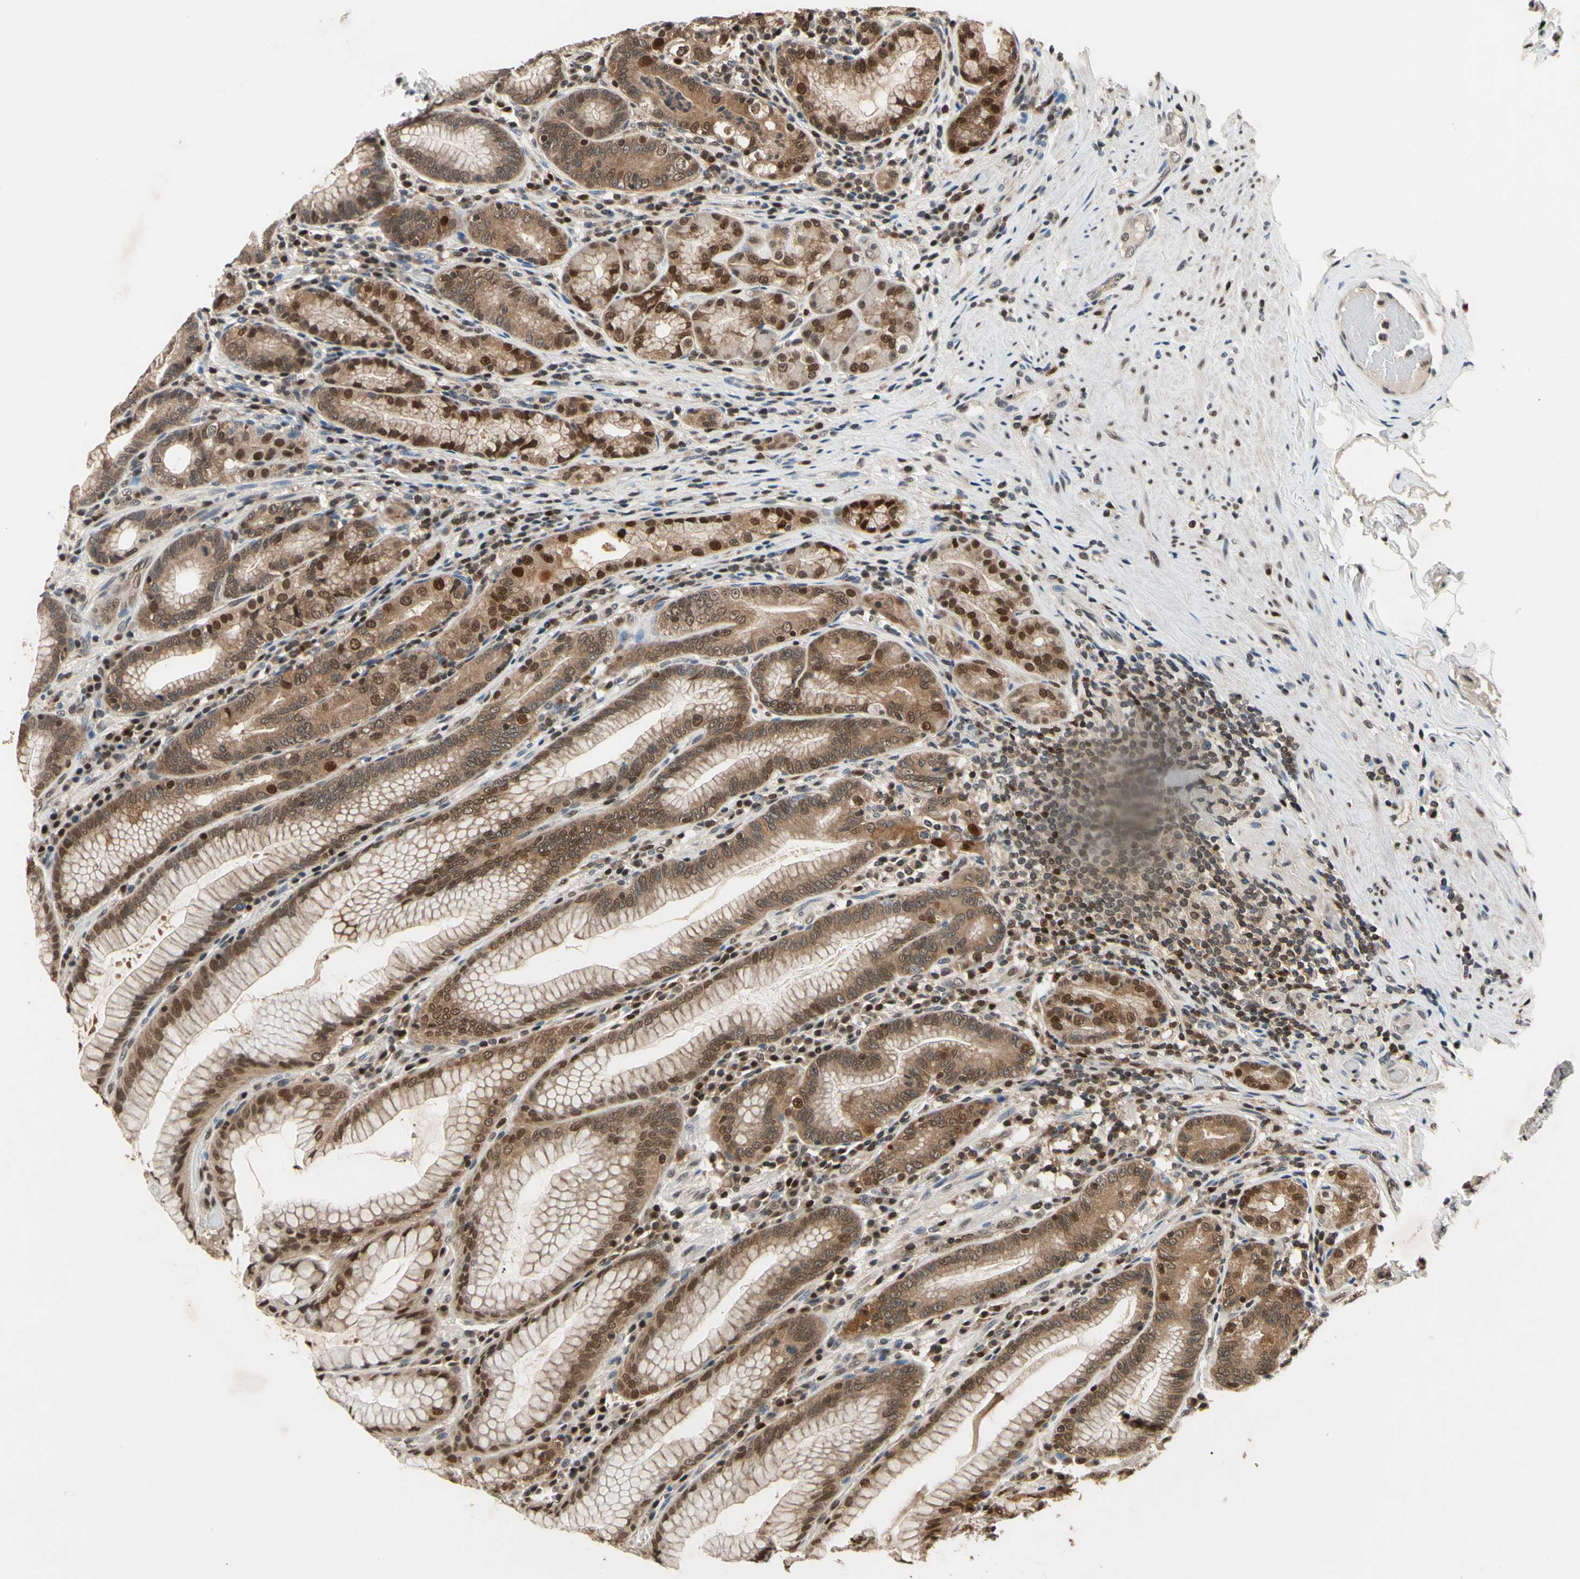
{"staining": {"intensity": "strong", "quantity": ">75%", "location": "cytoplasmic/membranous,nuclear"}, "tissue": "stomach", "cell_type": "Glandular cells", "image_type": "normal", "snomed": [{"axis": "morphology", "description": "Normal tissue, NOS"}, {"axis": "topography", "description": "Stomach, lower"}], "caption": "Human stomach stained with a brown dye reveals strong cytoplasmic/membranous,nuclear positive expression in about >75% of glandular cells.", "gene": "GSR", "patient": {"sex": "female", "age": 76}}